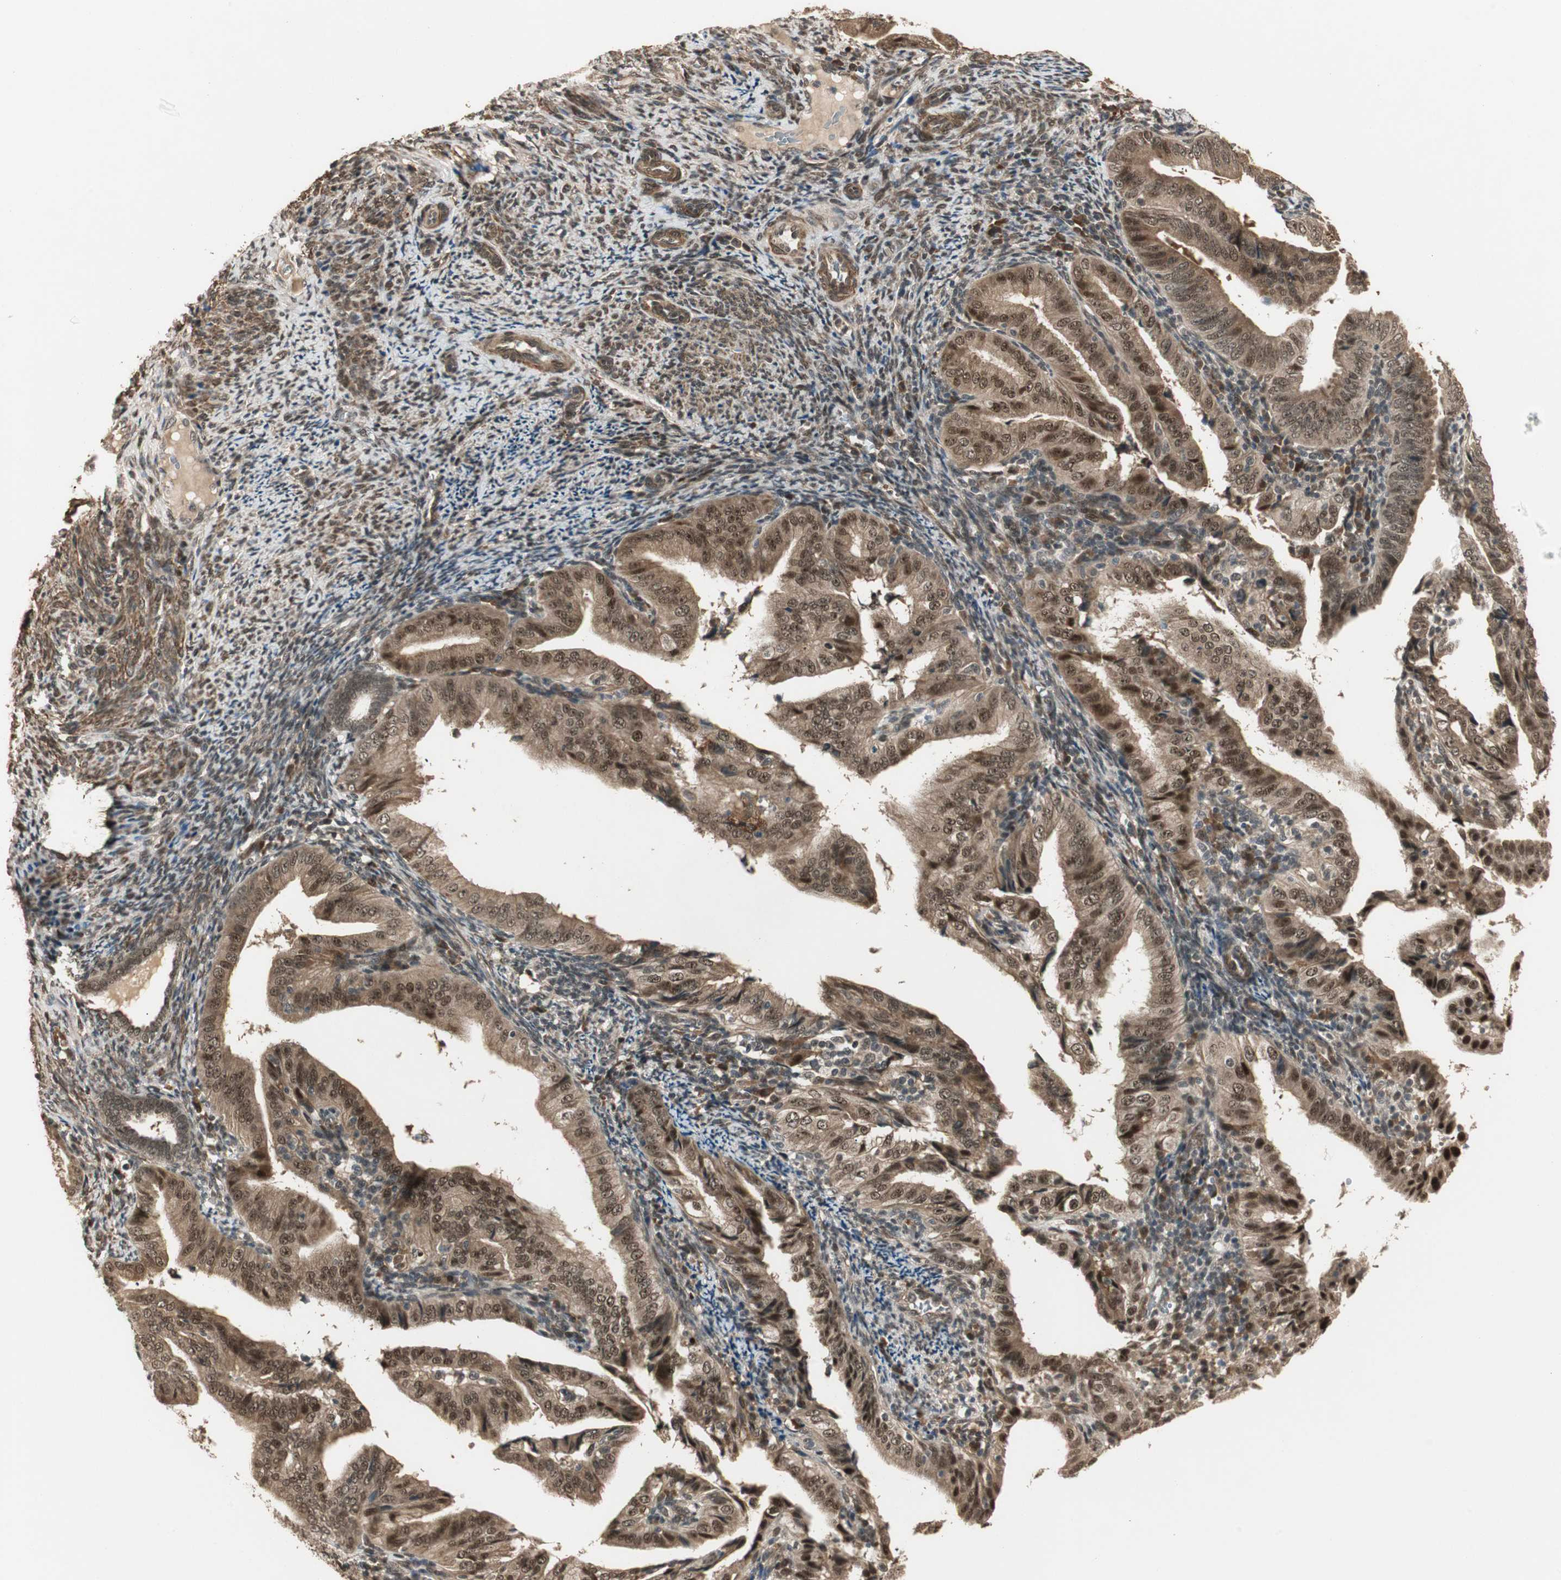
{"staining": {"intensity": "strong", "quantity": ">75%", "location": "cytoplasmic/membranous,nuclear"}, "tissue": "endometrial cancer", "cell_type": "Tumor cells", "image_type": "cancer", "snomed": [{"axis": "morphology", "description": "Adenocarcinoma, NOS"}, {"axis": "topography", "description": "Endometrium"}], "caption": "Tumor cells display strong cytoplasmic/membranous and nuclear staining in approximately >75% of cells in adenocarcinoma (endometrial).", "gene": "ZSCAN31", "patient": {"sex": "female", "age": 58}}